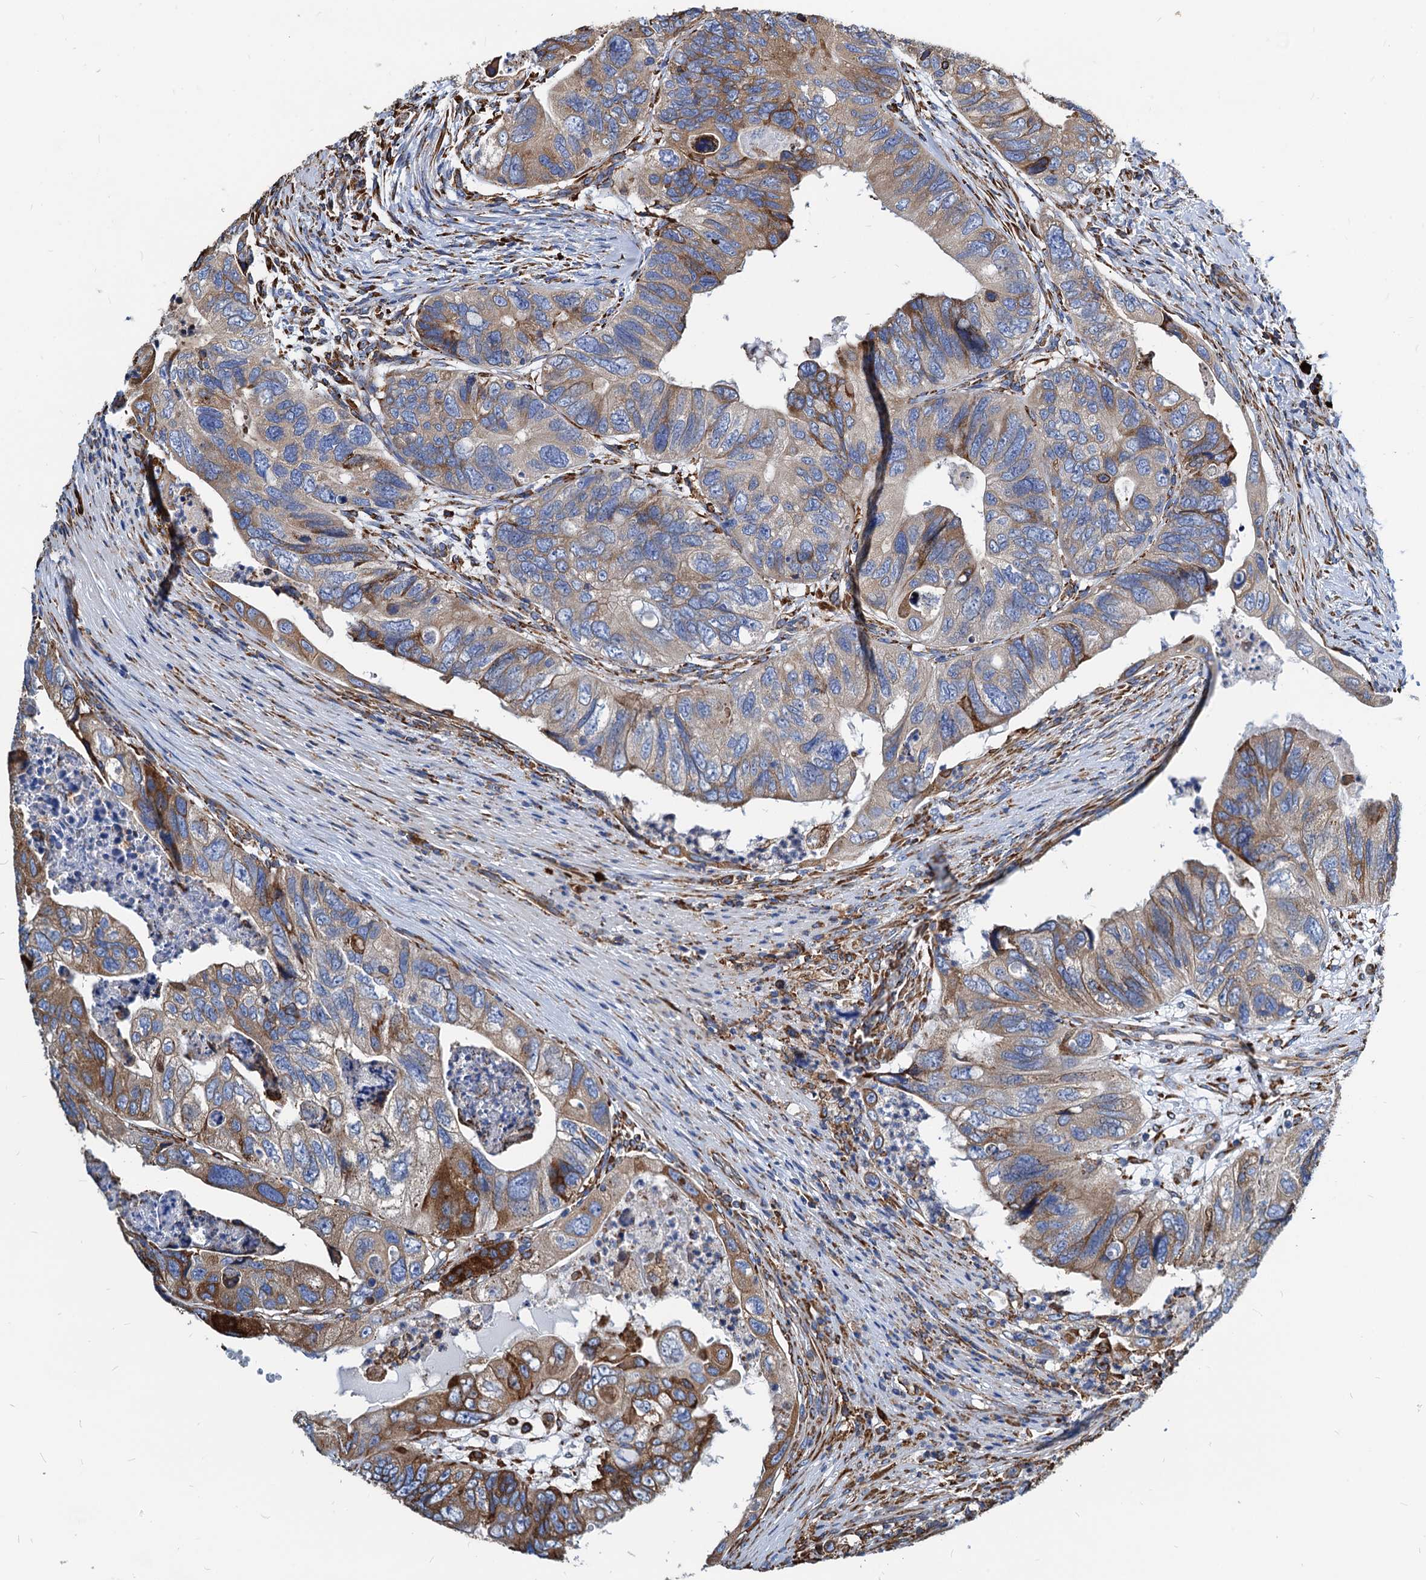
{"staining": {"intensity": "moderate", "quantity": "<25%", "location": "cytoplasmic/membranous"}, "tissue": "colorectal cancer", "cell_type": "Tumor cells", "image_type": "cancer", "snomed": [{"axis": "morphology", "description": "Adenocarcinoma, NOS"}, {"axis": "topography", "description": "Rectum"}], "caption": "Colorectal cancer (adenocarcinoma) stained with a protein marker exhibits moderate staining in tumor cells.", "gene": "HSPA5", "patient": {"sex": "male", "age": 63}}